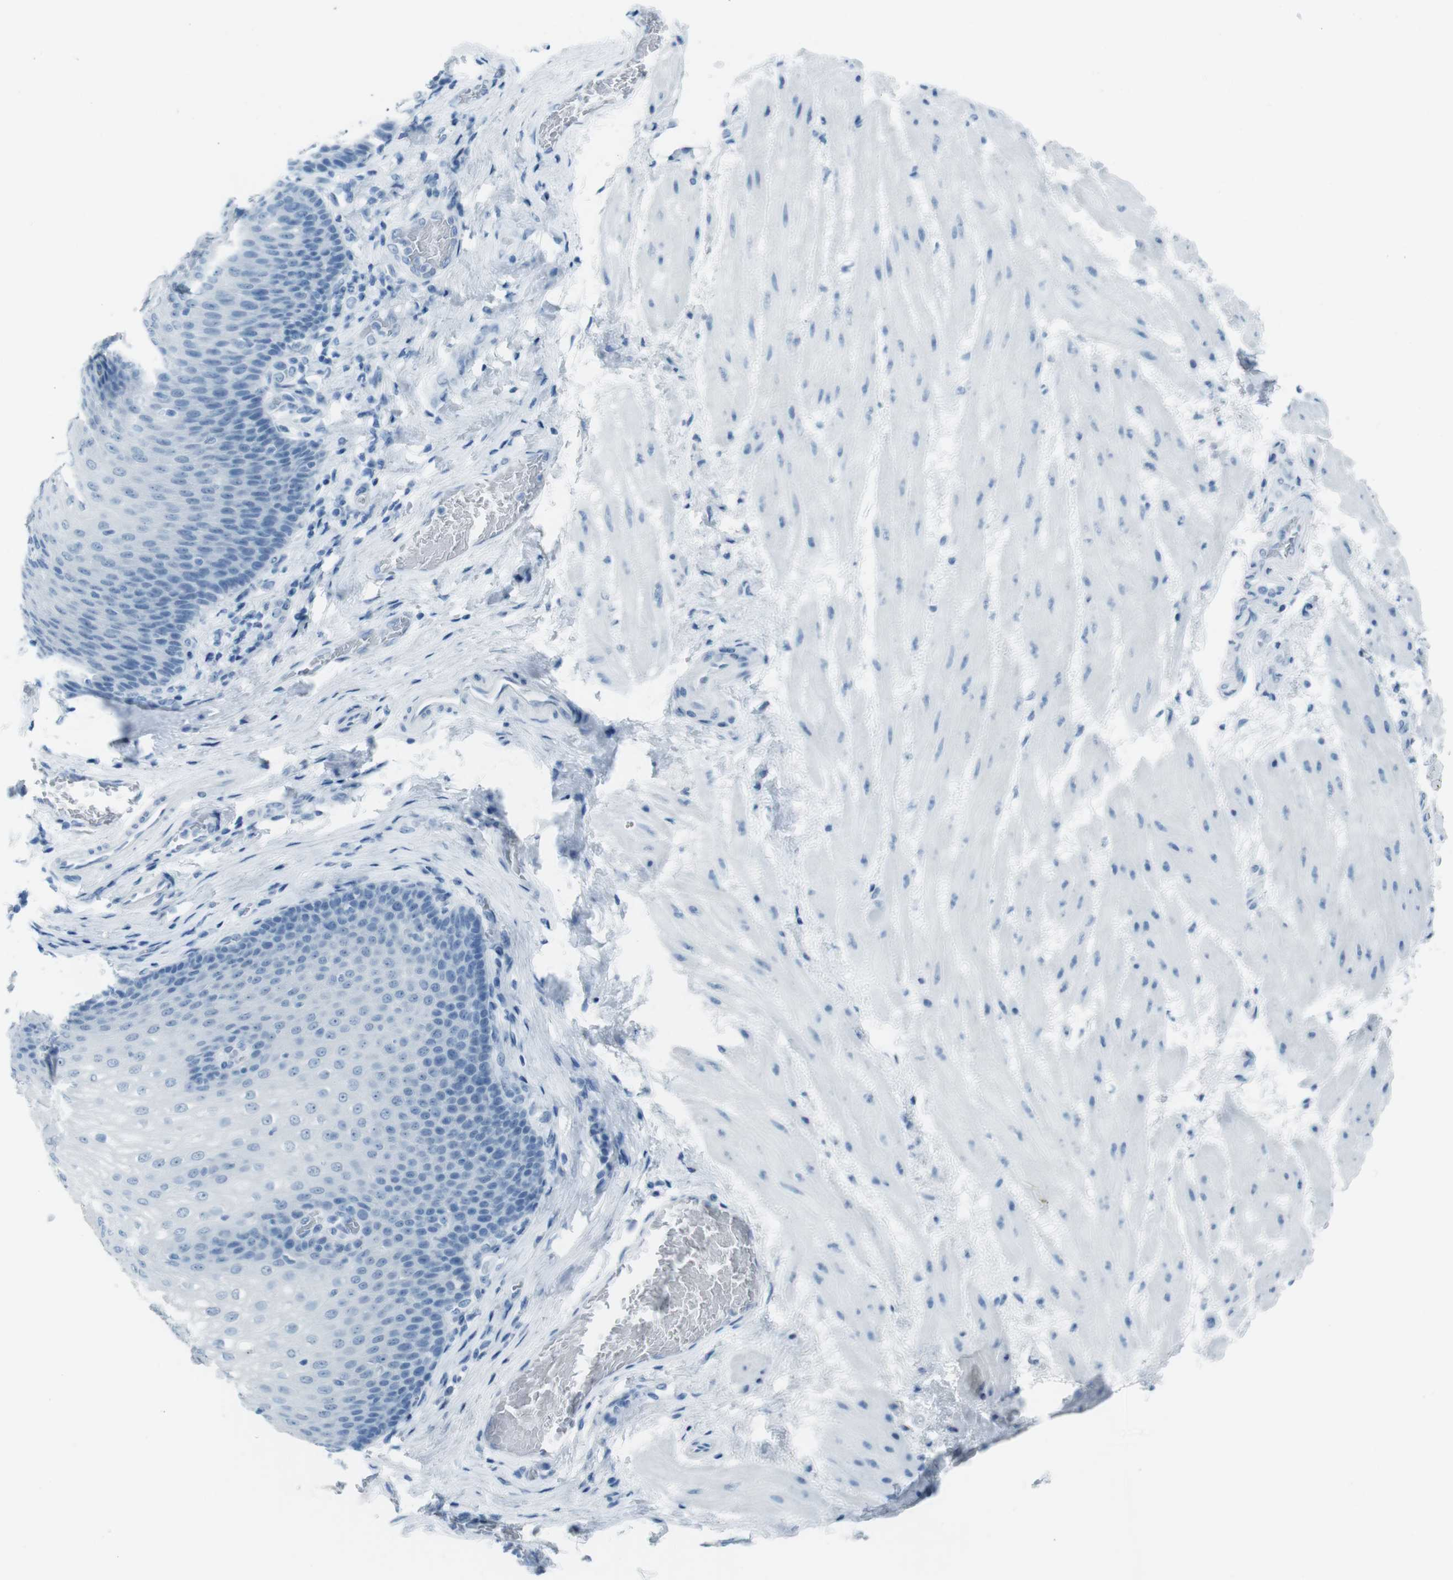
{"staining": {"intensity": "negative", "quantity": "none", "location": "none"}, "tissue": "esophagus", "cell_type": "Squamous epithelial cells", "image_type": "normal", "snomed": [{"axis": "morphology", "description": "Normal tissue, NOS"}, {"axis": "topography", "description": "Esophagus"}], "caption": "DAB (3,3'-diaminobenzidine) immunohistochemical staining of benign human esophagus shows no significant expression in squamous epithelial cells. The staining was performed using DAB to visualize the protein expression in brown, while the nuclei were stained in blue with hematoxylin (Magnification: 20x).", "gene": "TMEM207", "patient": {"sex": "male", "age": 48}}